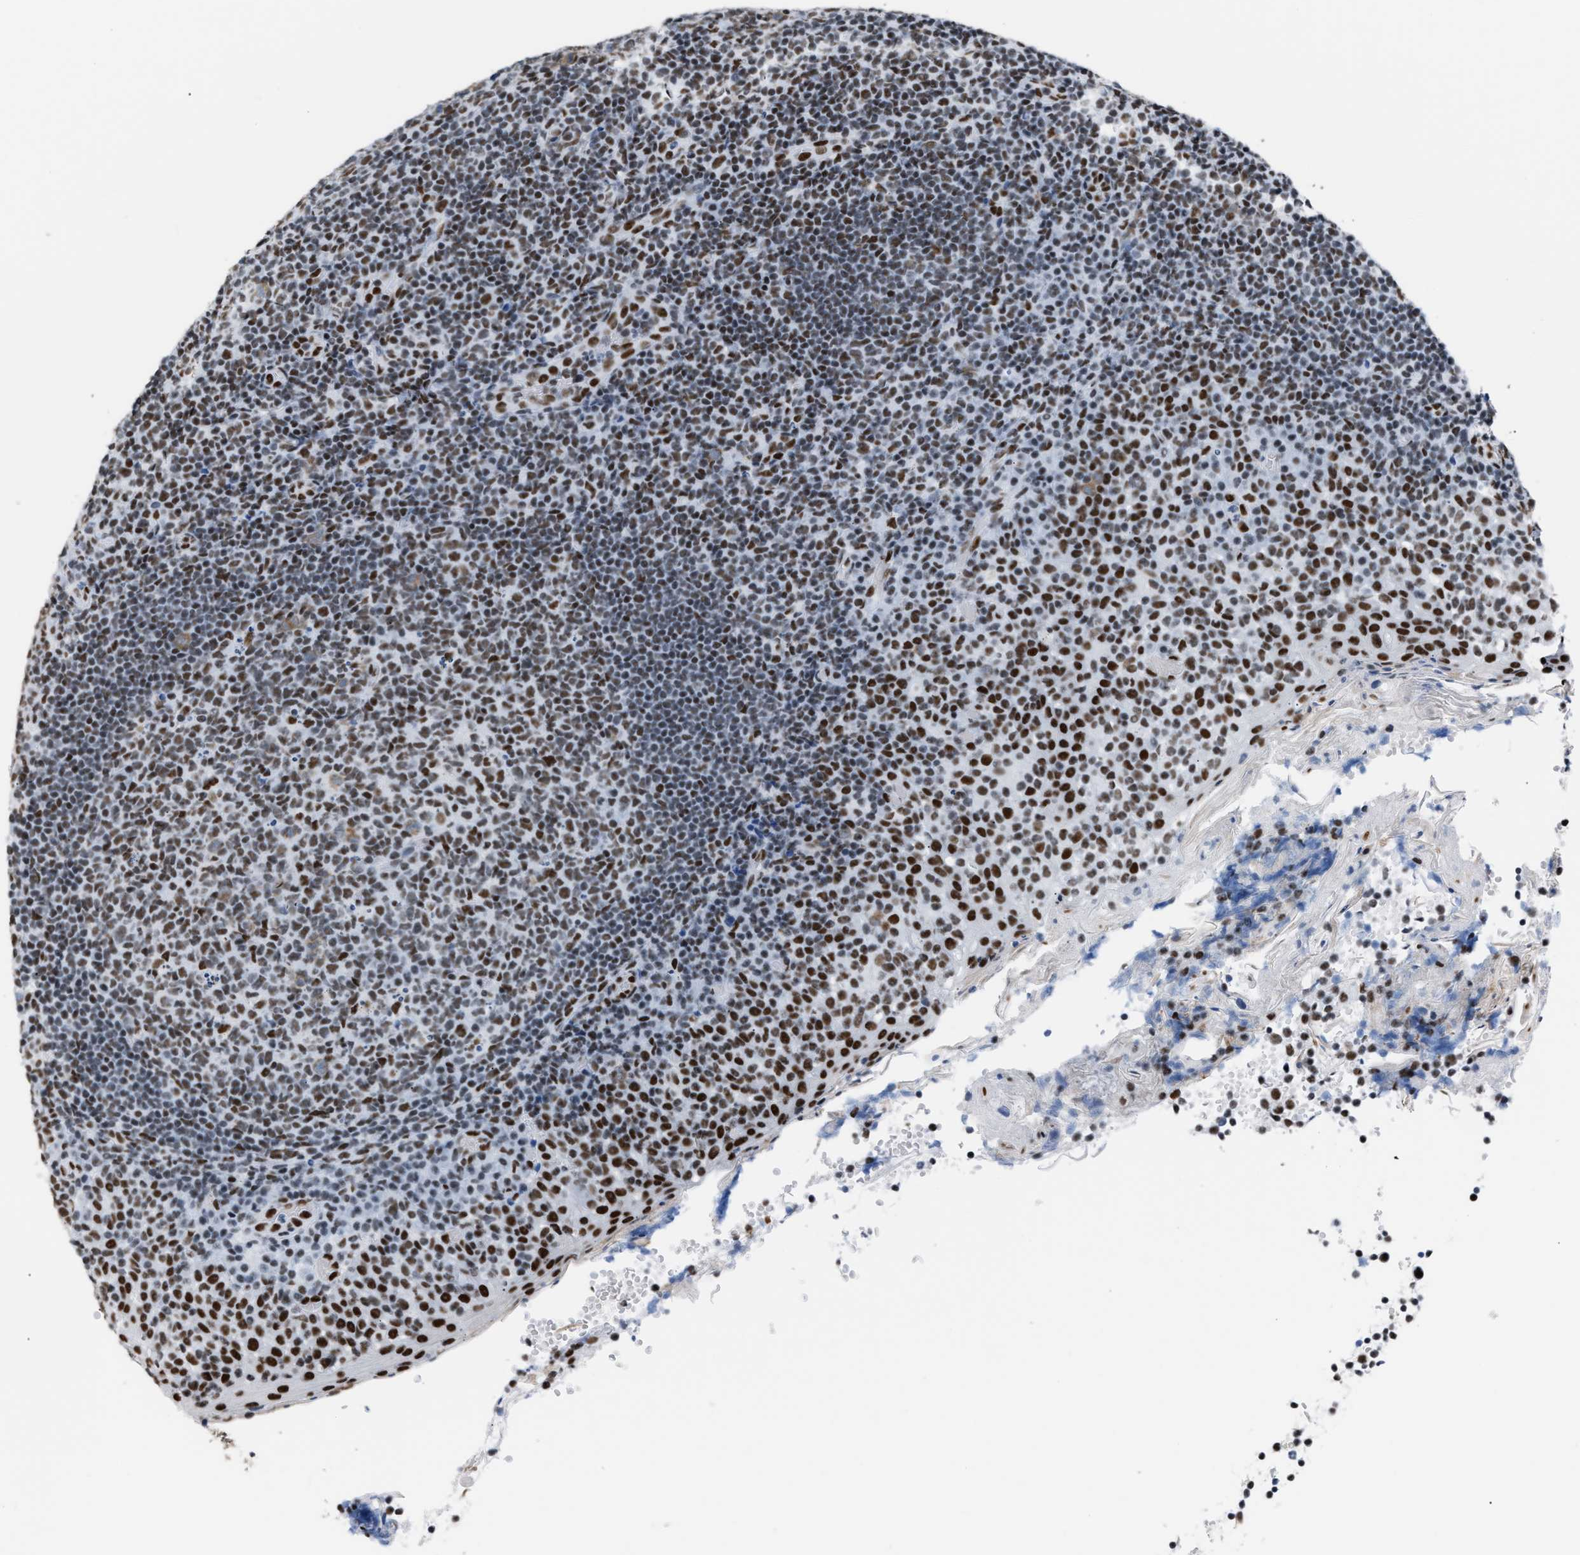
{"staining": {"intensity": "moderate", "quantity": ">75%", "location": "nuclear"}, "tissue": "tonsil", "cell_type": "Germinal center cells", "image_type": "normal", "snomed": [{"axis": "morphology", "description": "Normal tissue, NOS"}, {"axis": "topography", "description": "Tonsil"}], "caption": "Immunohistochemistry histopathology image of unremarkable human tonsil stained for a protein (brown), which reveals medium levels of moderate nuclear positivity in about >75% of germinal center cells.", "gene": "CCAR2", "patient": {"sex": "female", "age": 19}}